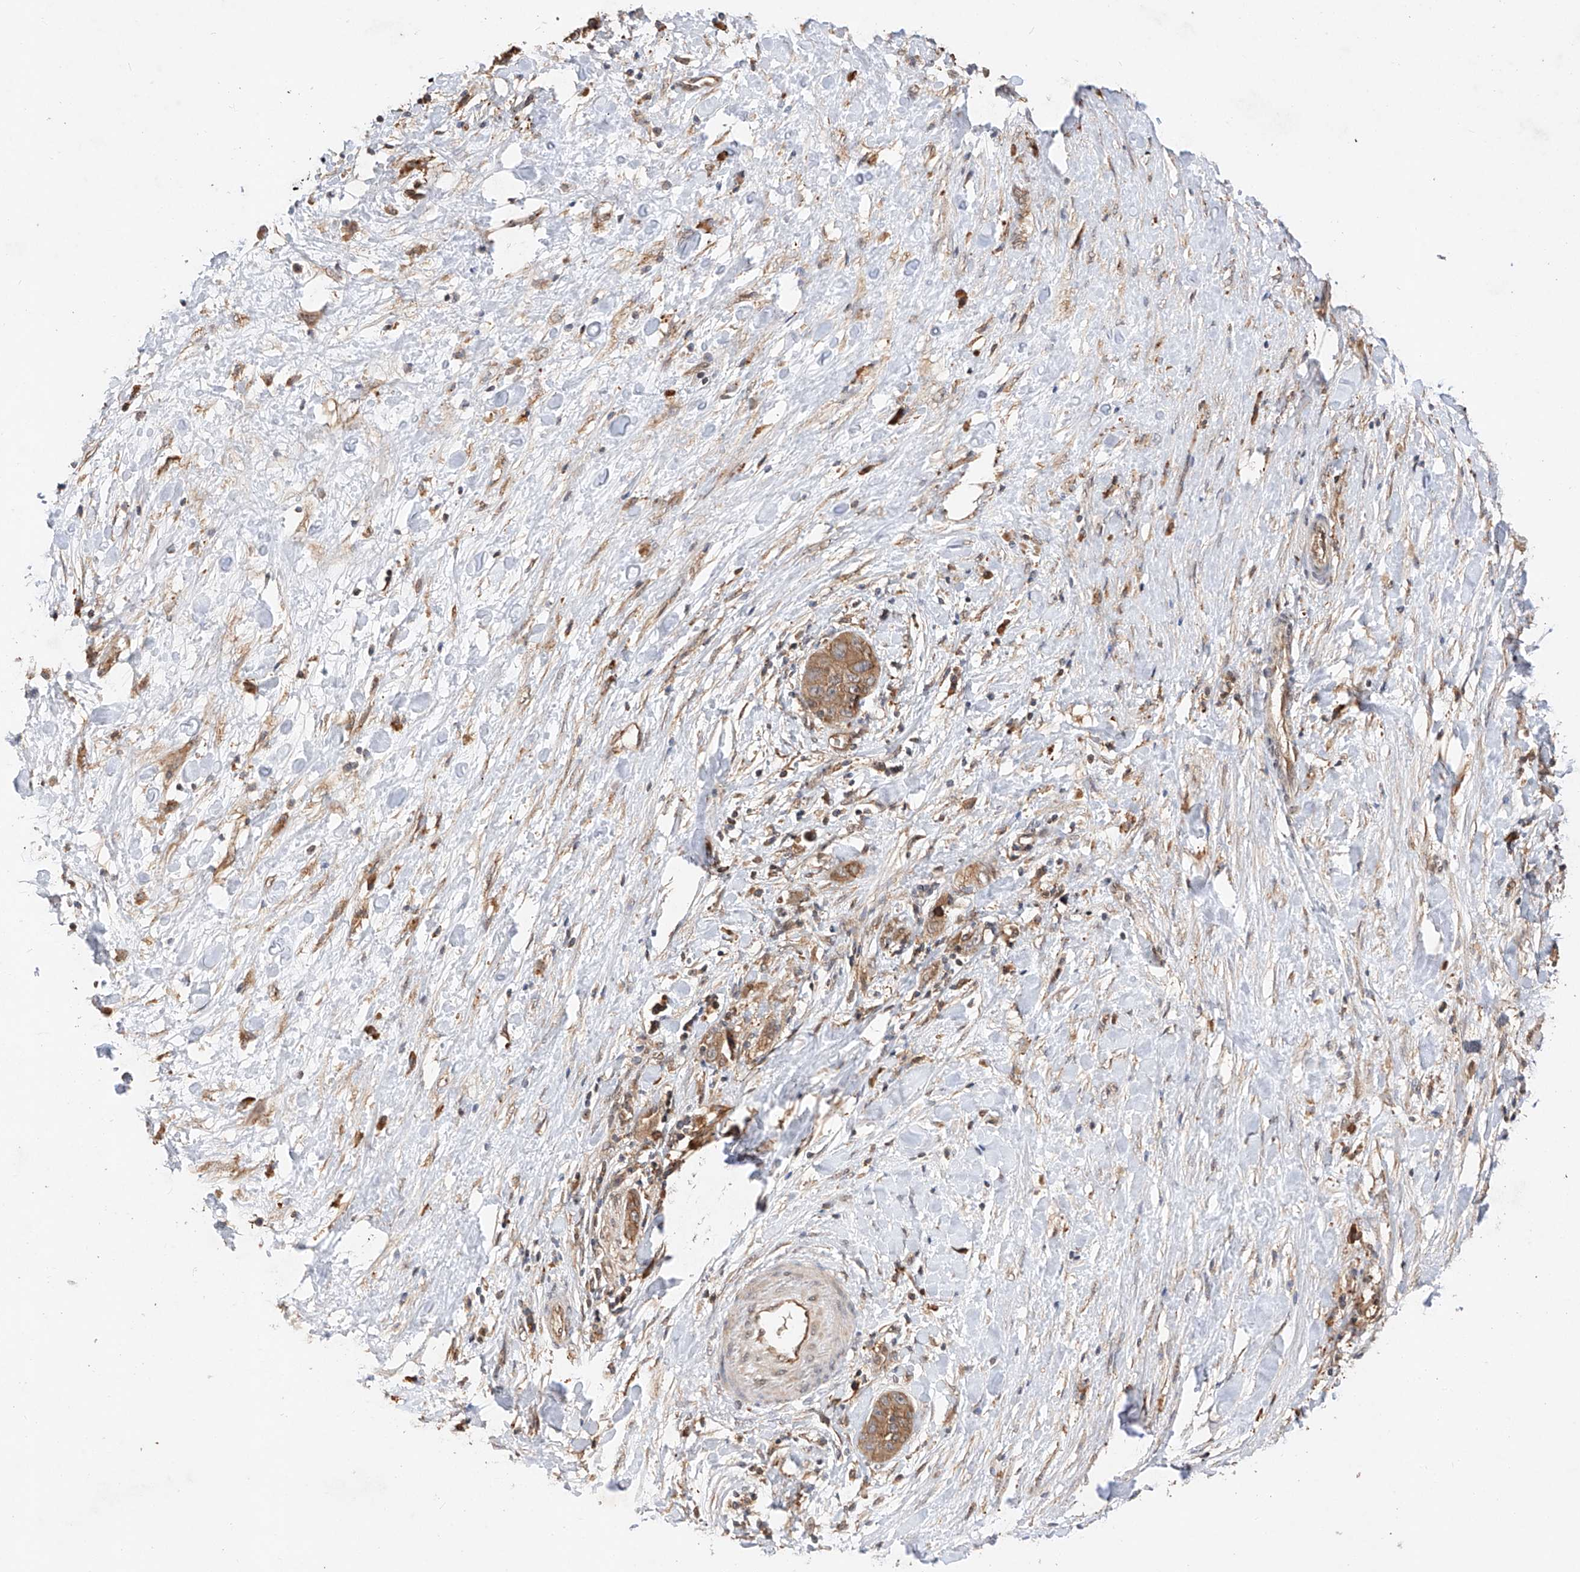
{"staining": {"intensity": "moderate", "quantity": ">75%", "location": "cytoplasmic/membranous"}, "tissue": "liver cancer", "cell_type": "Tumor cells", "image_type": "cancer", "snomed": [{"axis": "morphology", "description": "Cholangiocarcinoma"}, {"axis": "topography", "description": "Liver"}], "caption": "Human liver cancer (cholangiocarcinoma) stained with a brown dye reveals moderate cytoplasmic/membranous positive positivity in approximately >75% of tumor cells.", "gene": "RILPL2", "patient": {"sex": "female", "age": 52}}